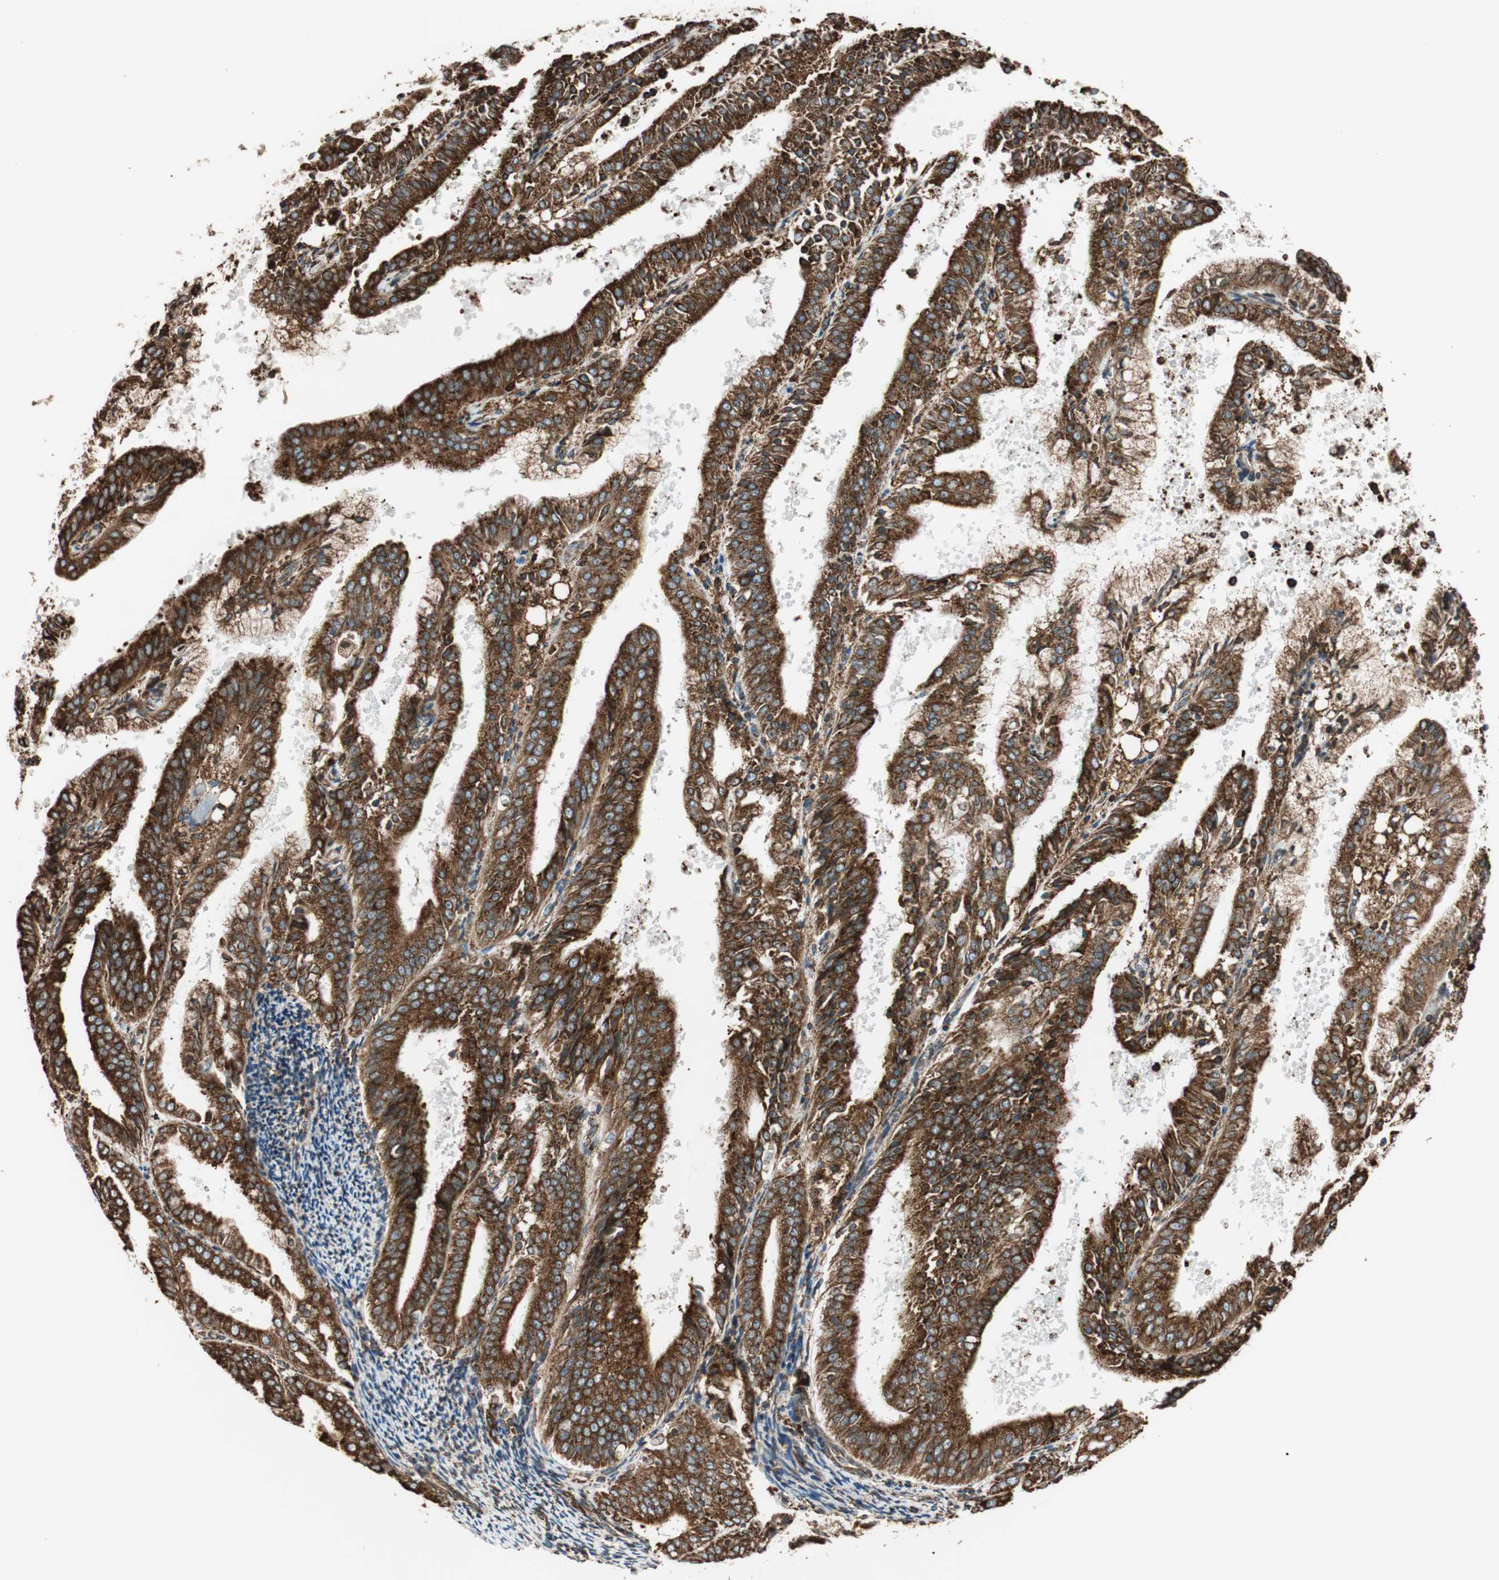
{"staining": {"intensity": "strong", "quantity": ">75%", "location": "cytoplasmic/membranous"}, "tissue": "endometrial cancer", "cell_type": "Tumor cells", "image_type": "cancer", "snomed": [{"axis": "morphology", "description": "Adenocarcinoma, NOS"}, {"axis": "topography", "description": "Endometrium"}], "caption": "This is a micrograph of immunohistochemistry (IHC) staining of endometrial cancer, which shows strong expression in the cytoplasmic/membranous of tumor cells.", "gene": "PRKCSH", "patient": {"sex": "female", "age": 63}}